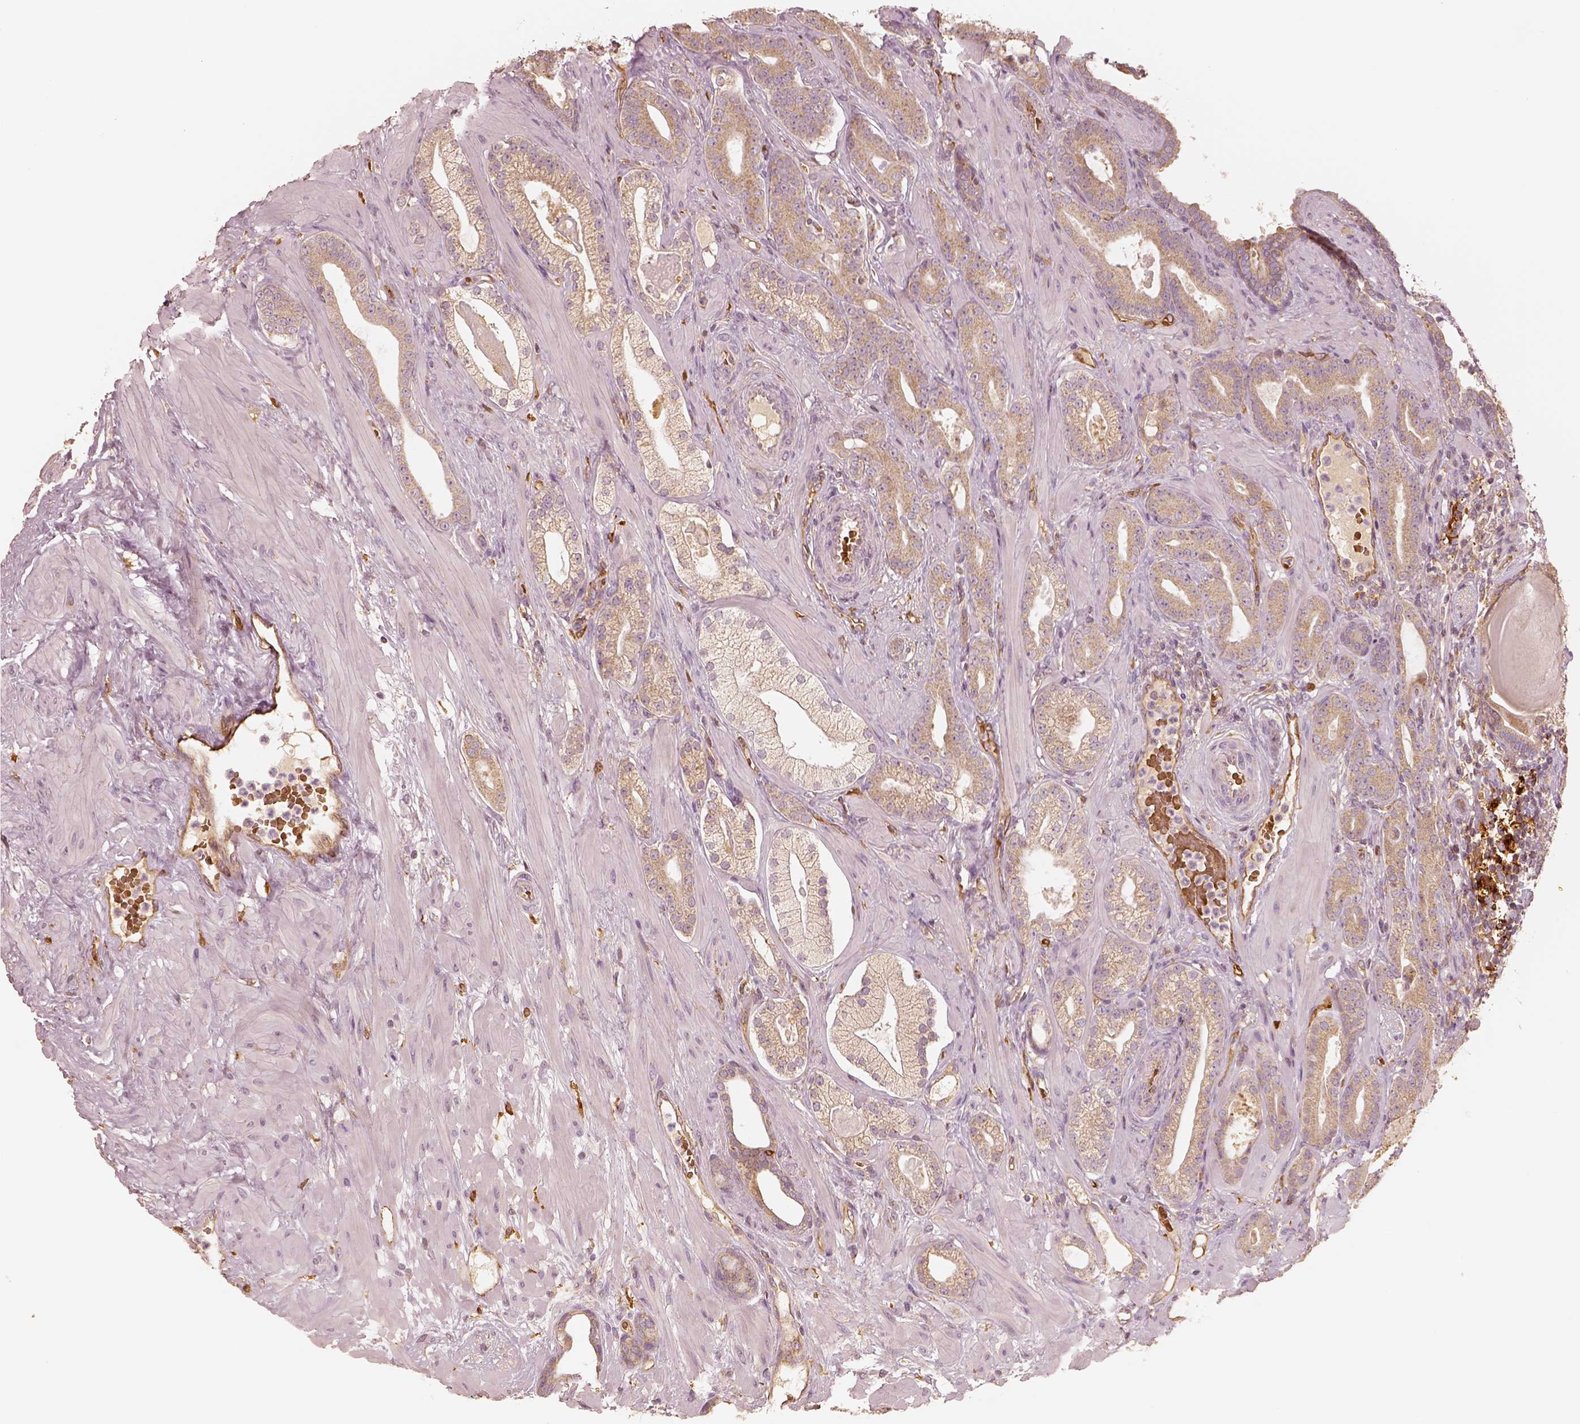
{"staining": {"intensity": "moderate", "quantity": "25%-75%", "location": "cytoplasmic/membranous"}, "tissue": "prostate cancer", "cell_type": "Tumor cells", "image_type": "cancer", "snomed": [{"axis": "morphology", "description": "Adenocarcinoma, Low grade"}, {"axis": "topography", "description": "Prostate"}], "caption": "Immunohistochemical staining of human prostate cancer (low-grade adenocarcinoma) demonstrates medium levels of moderate cytoplasmic/membranous protein staining in about 25%-75% of tumor cells.", "gene": "FSCN1", "patient": {"sex": "male", "age": 57}}